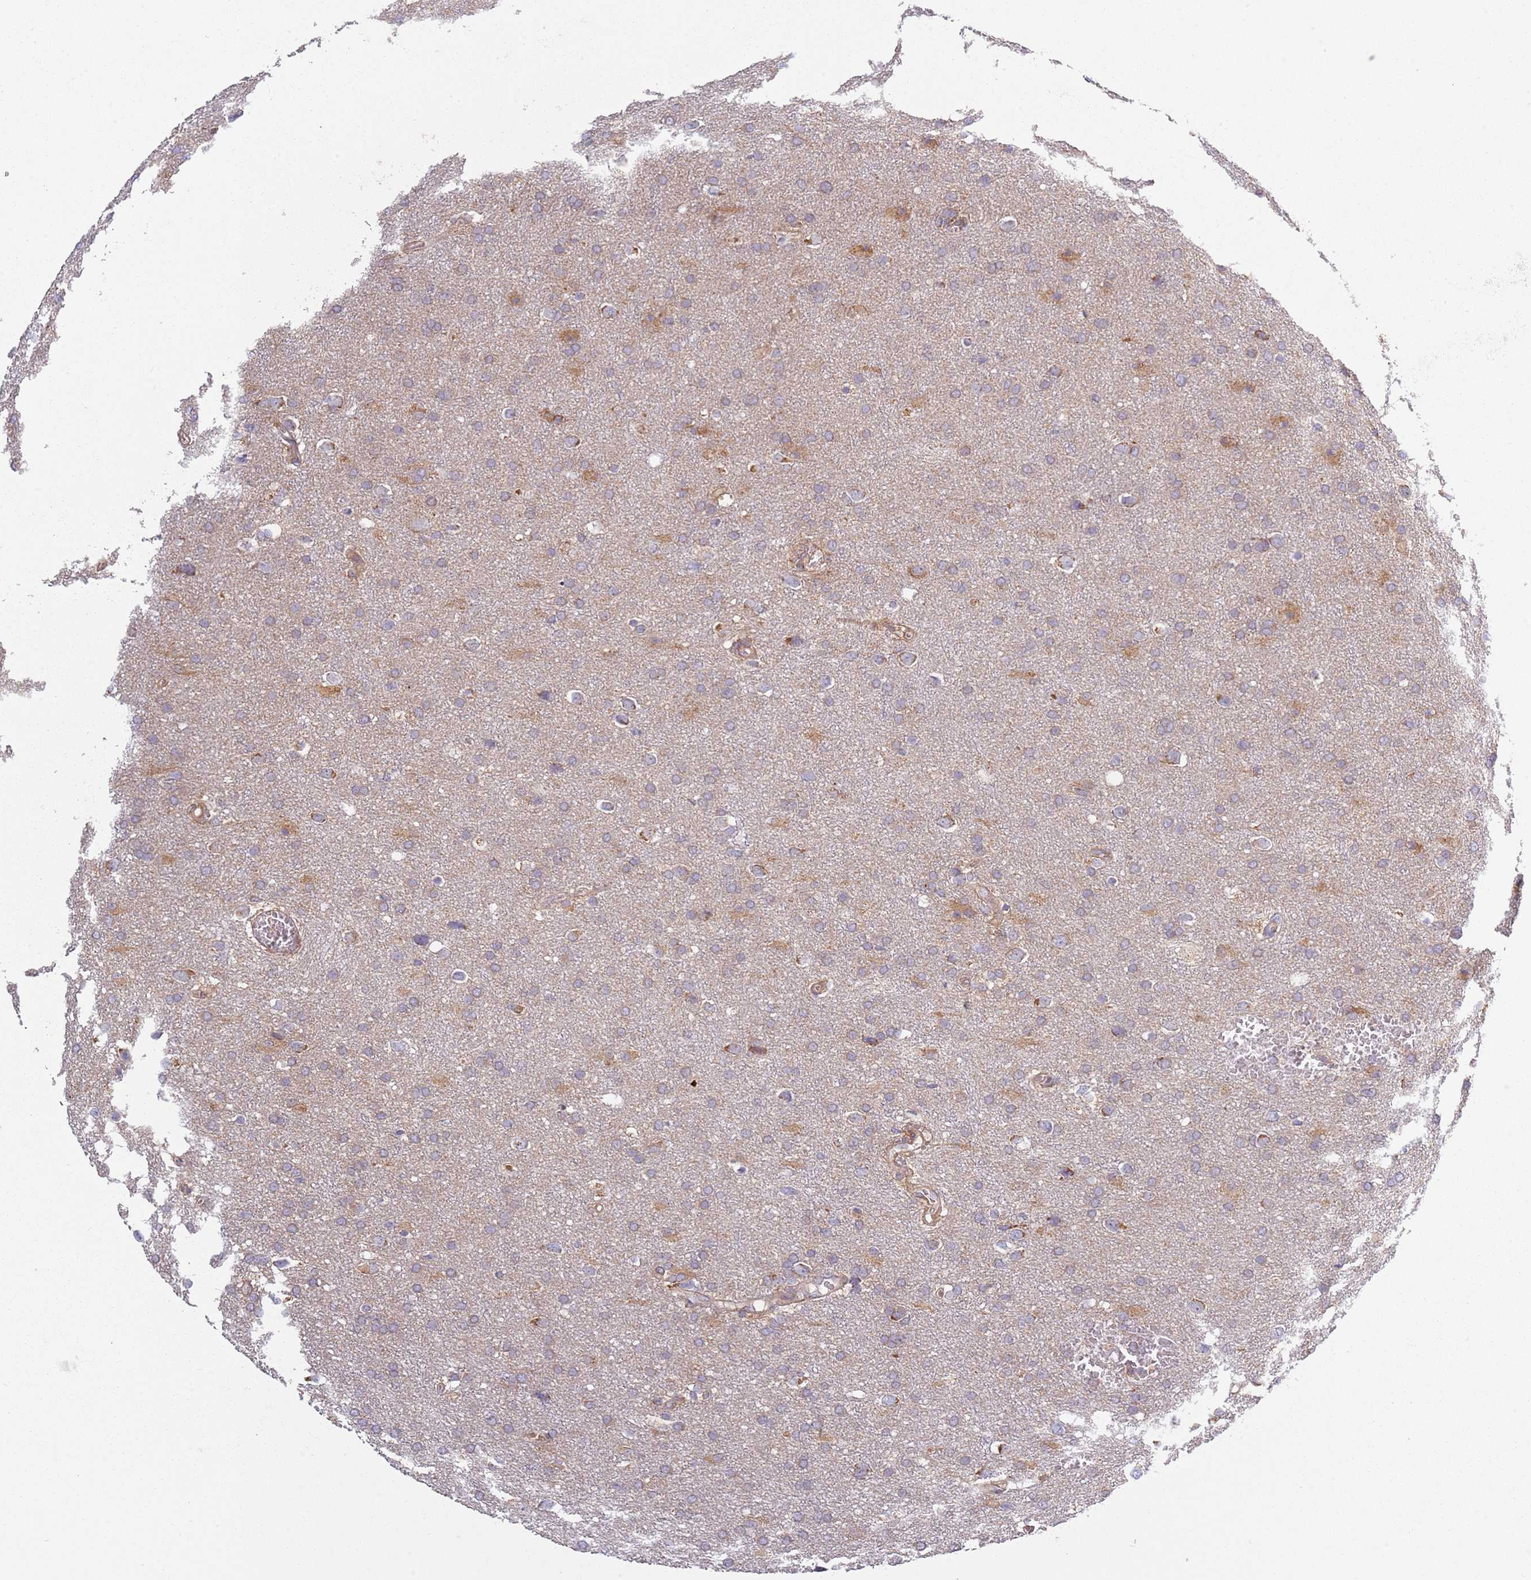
{"staining": {"intensity": "moderate", "quantity": "25%-75%", "location": "cytoplasmic/membranous"}, "tissue": "glioma", "cell_type": "Tumor cells", "image_type": "cancer", "snomed": [{"axis": "morphology", "description": "Glioma, malignant, Low grade"}, {"axis": "topography", "description": "Brain"}], "caption": "Glioma tissue reveals moderate cytoplasmic/membranous positivity in about 25%-75% of tumor cells The protein of interest is shown in brown color, while the nuclei are stained blue.", "gene": "COQ5", "patient": {"sex": "female", "age": 32}}